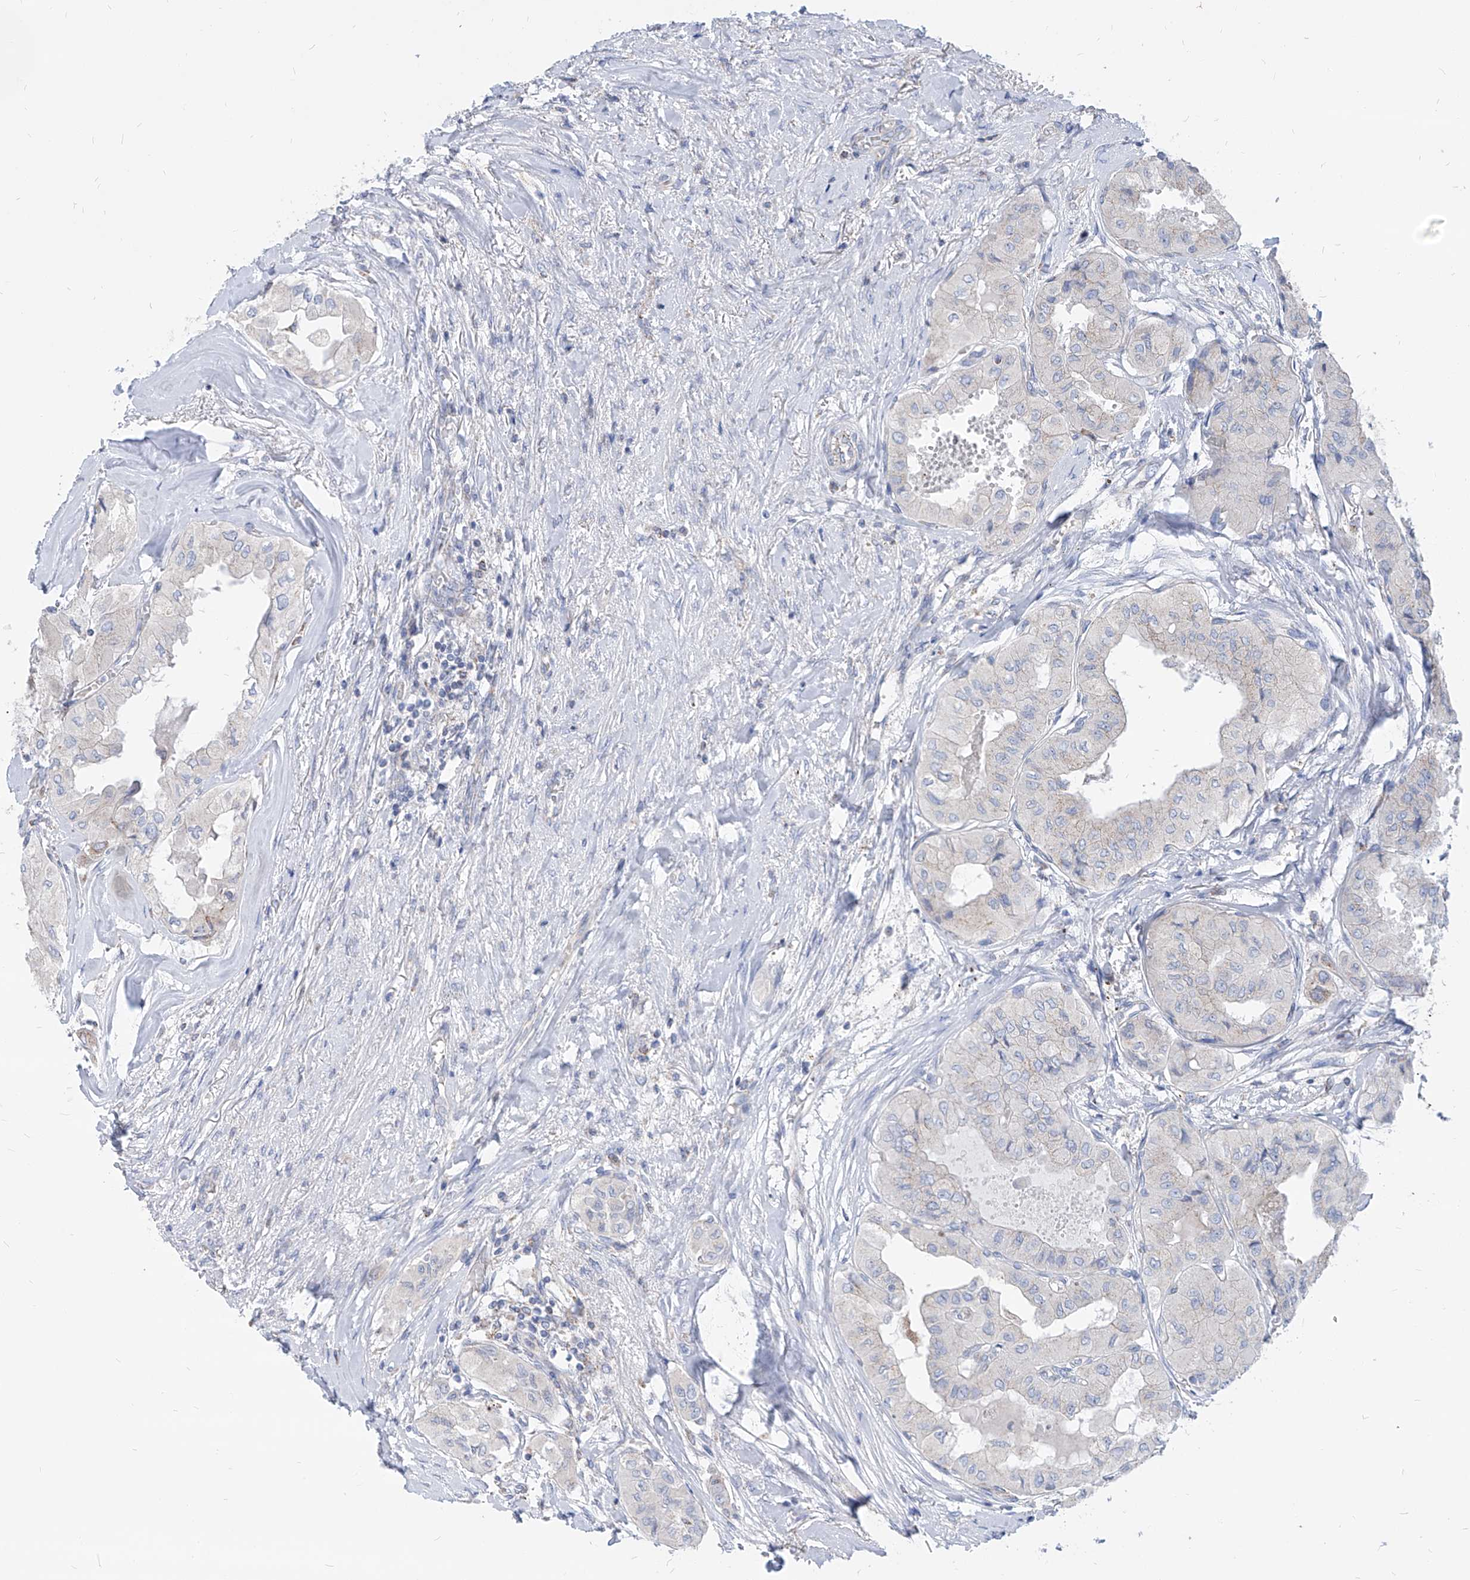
{"staining": {"intensity": "negative", "quantity": "none", "location": "none"}, "tissue": "thyroid cancer", "cell_type": "Tumor cells", "image_type": "cancer", "snomed": [{"axis": "morphology", "description": "Papillary adenocarcinoma, NOS"}, {"axis": "topography", "description": "Thyroid gland"}], "caption": "High magnification brightfield microscopy of thyroid cancer stained with DAB (brown) and counterstained with hematoxylin (blue): tumor cells show no significant positivity.", "gene": "AGPS", "patient": {"sex": "female", "age": 59}}